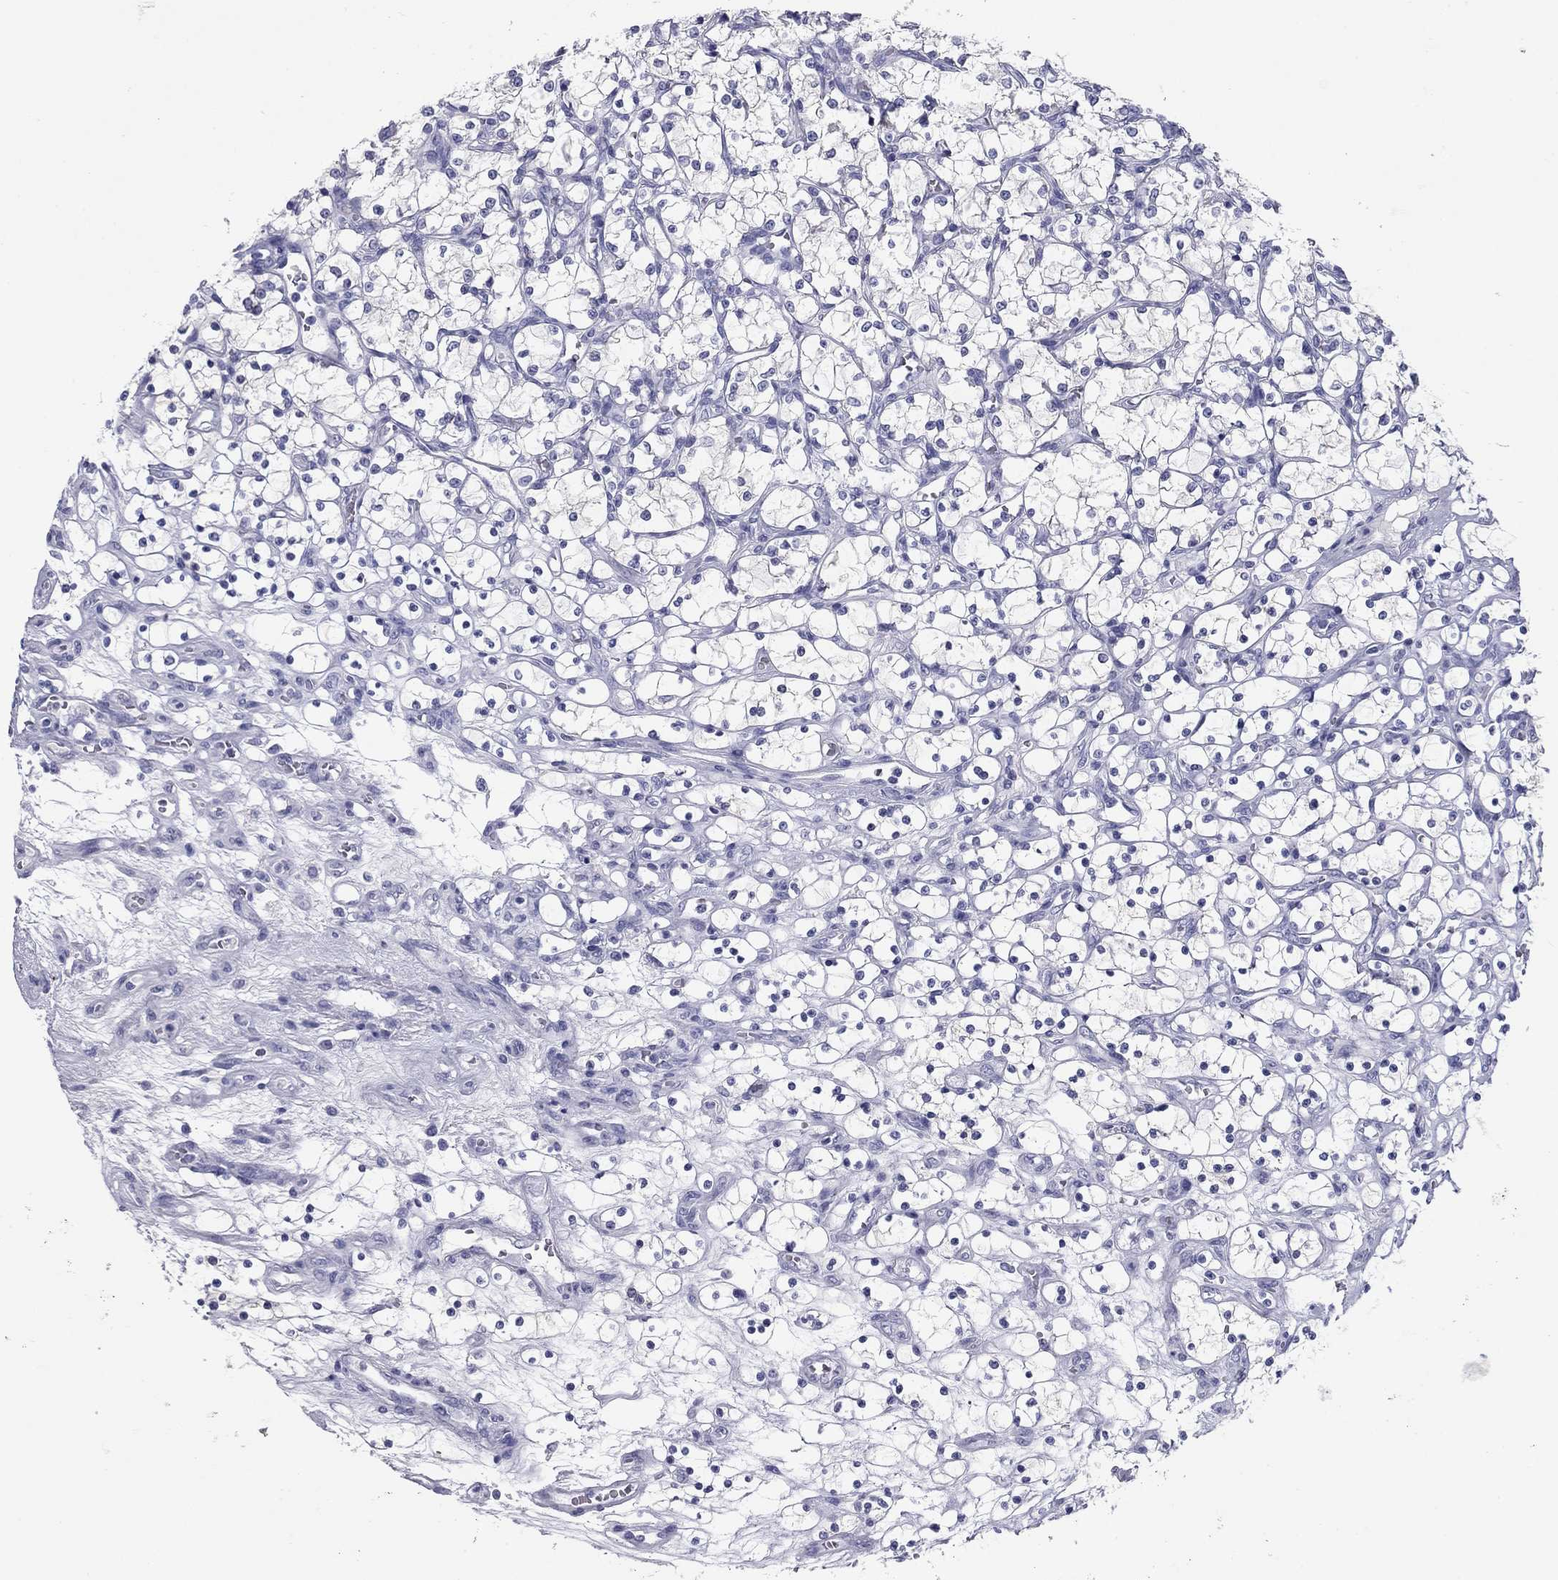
{"staining": {"intensity": "negative", "quantity": "none", "location": "none"}, "tissue": "renal cancer", "cell_type": "Tumor cells", "image_type": "cancer", "snomed": [{"axis": "morphology", "description": "Adenocarcinoma, NOS"}, {"axis": "topography", "description": "Kidney"}], "caption": "Immunohistochemical staining of renal cancer reveals no significant positivity in tumor cells. (DAB immunohistochemistry (IHC), high magnification).", "gene": "NPPA", "patient": {"sex": "female", "age": 69}}